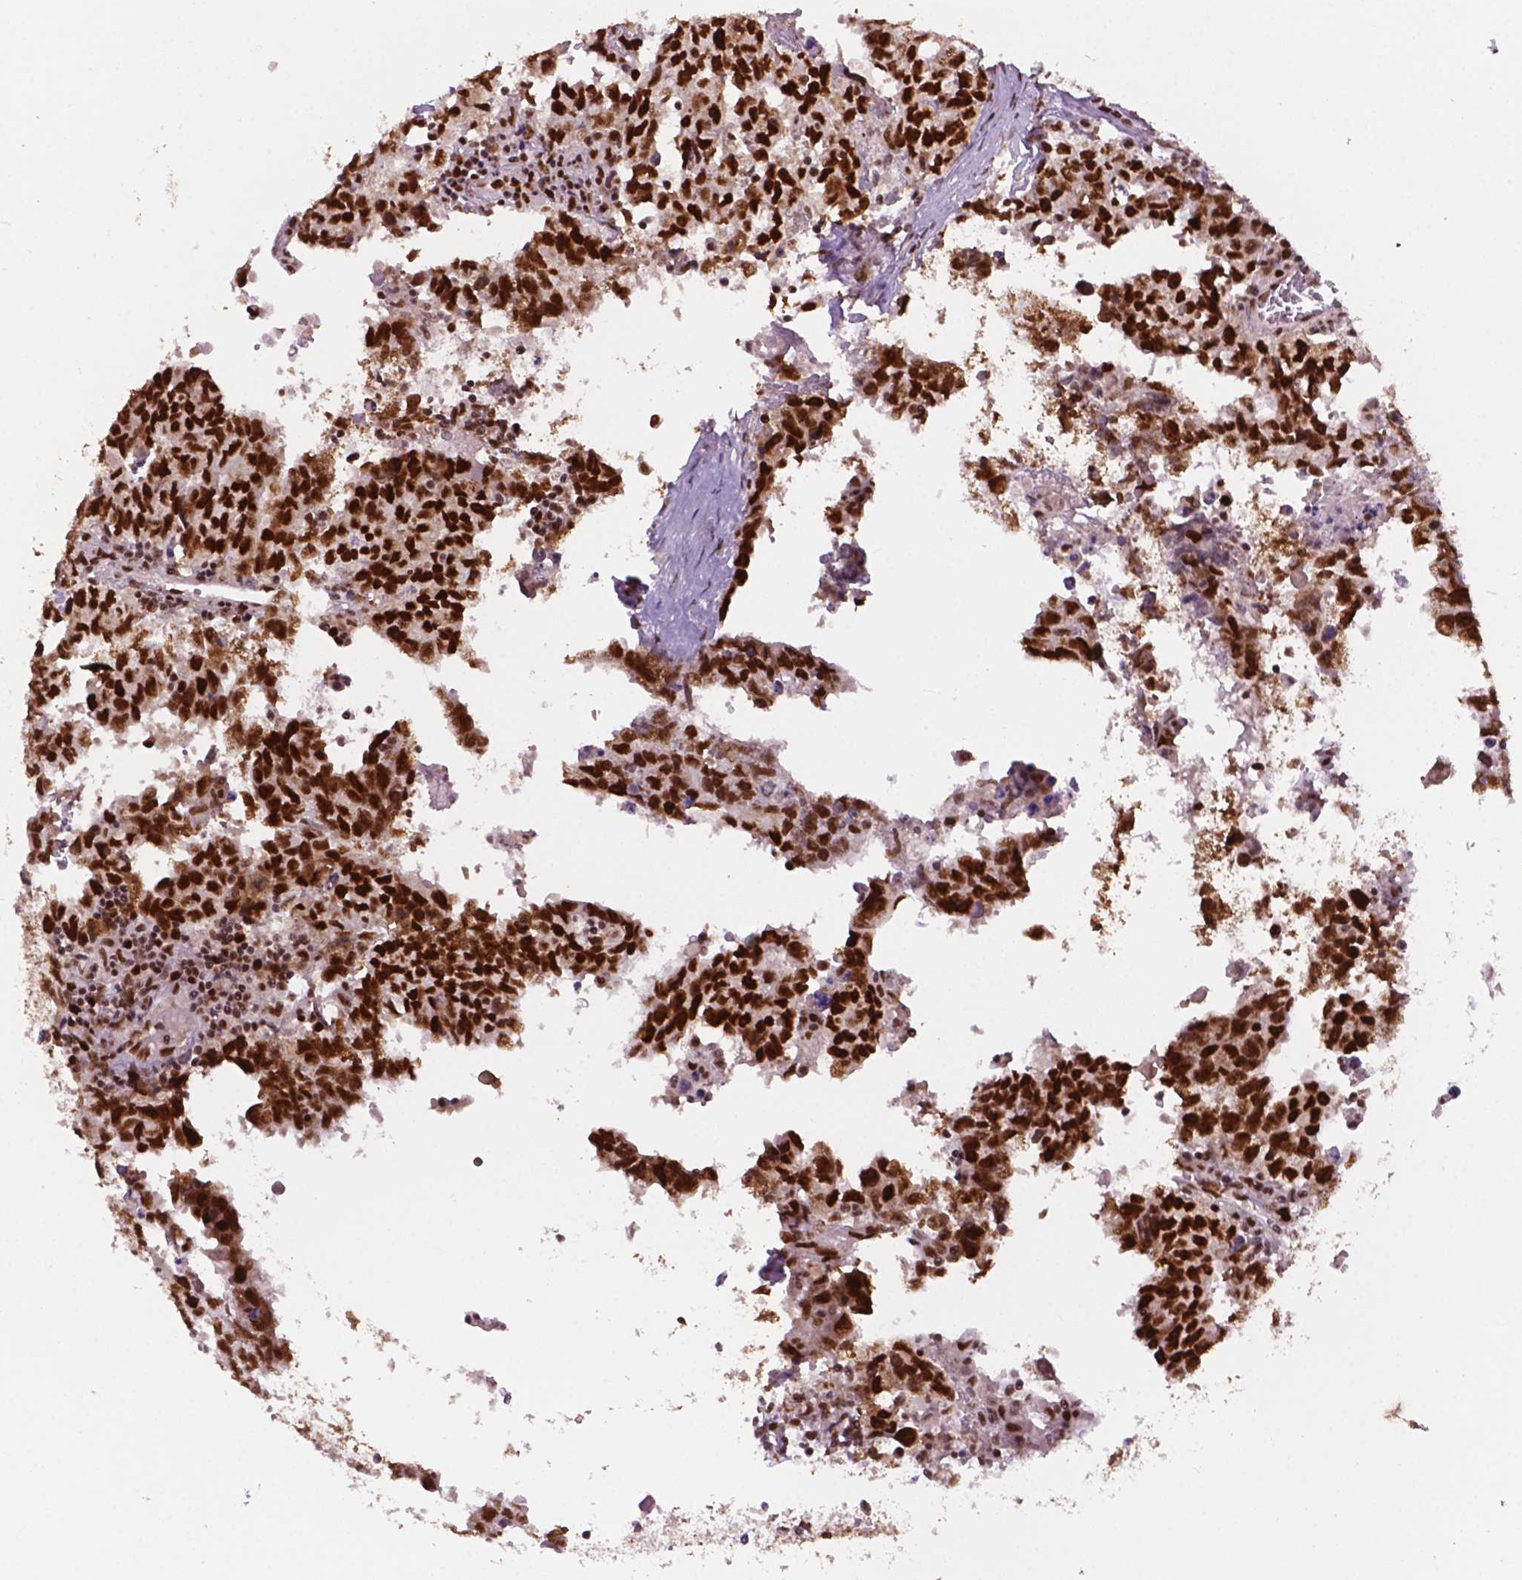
{"staining": {"intensity": "strong", "quantity": "25%-75%", "location": "nuclear"}, "tissue": "testis cancer", "cell_type": "Tumor cells", "image_type": "cancer", "snomed": [{"axis": "morphology", "description": "Carcinoma, Embryonal, NOS"}, {"axis": "topography", "description": "Testis"}], "caption": "About 25%-75% of tumor cells in human testis cancer reveal strong nuclear protein positivity as visualized by brown immunohistochemical staining.", "gene": "MLH1", "patient": {"sex": "male", "age": 22}}